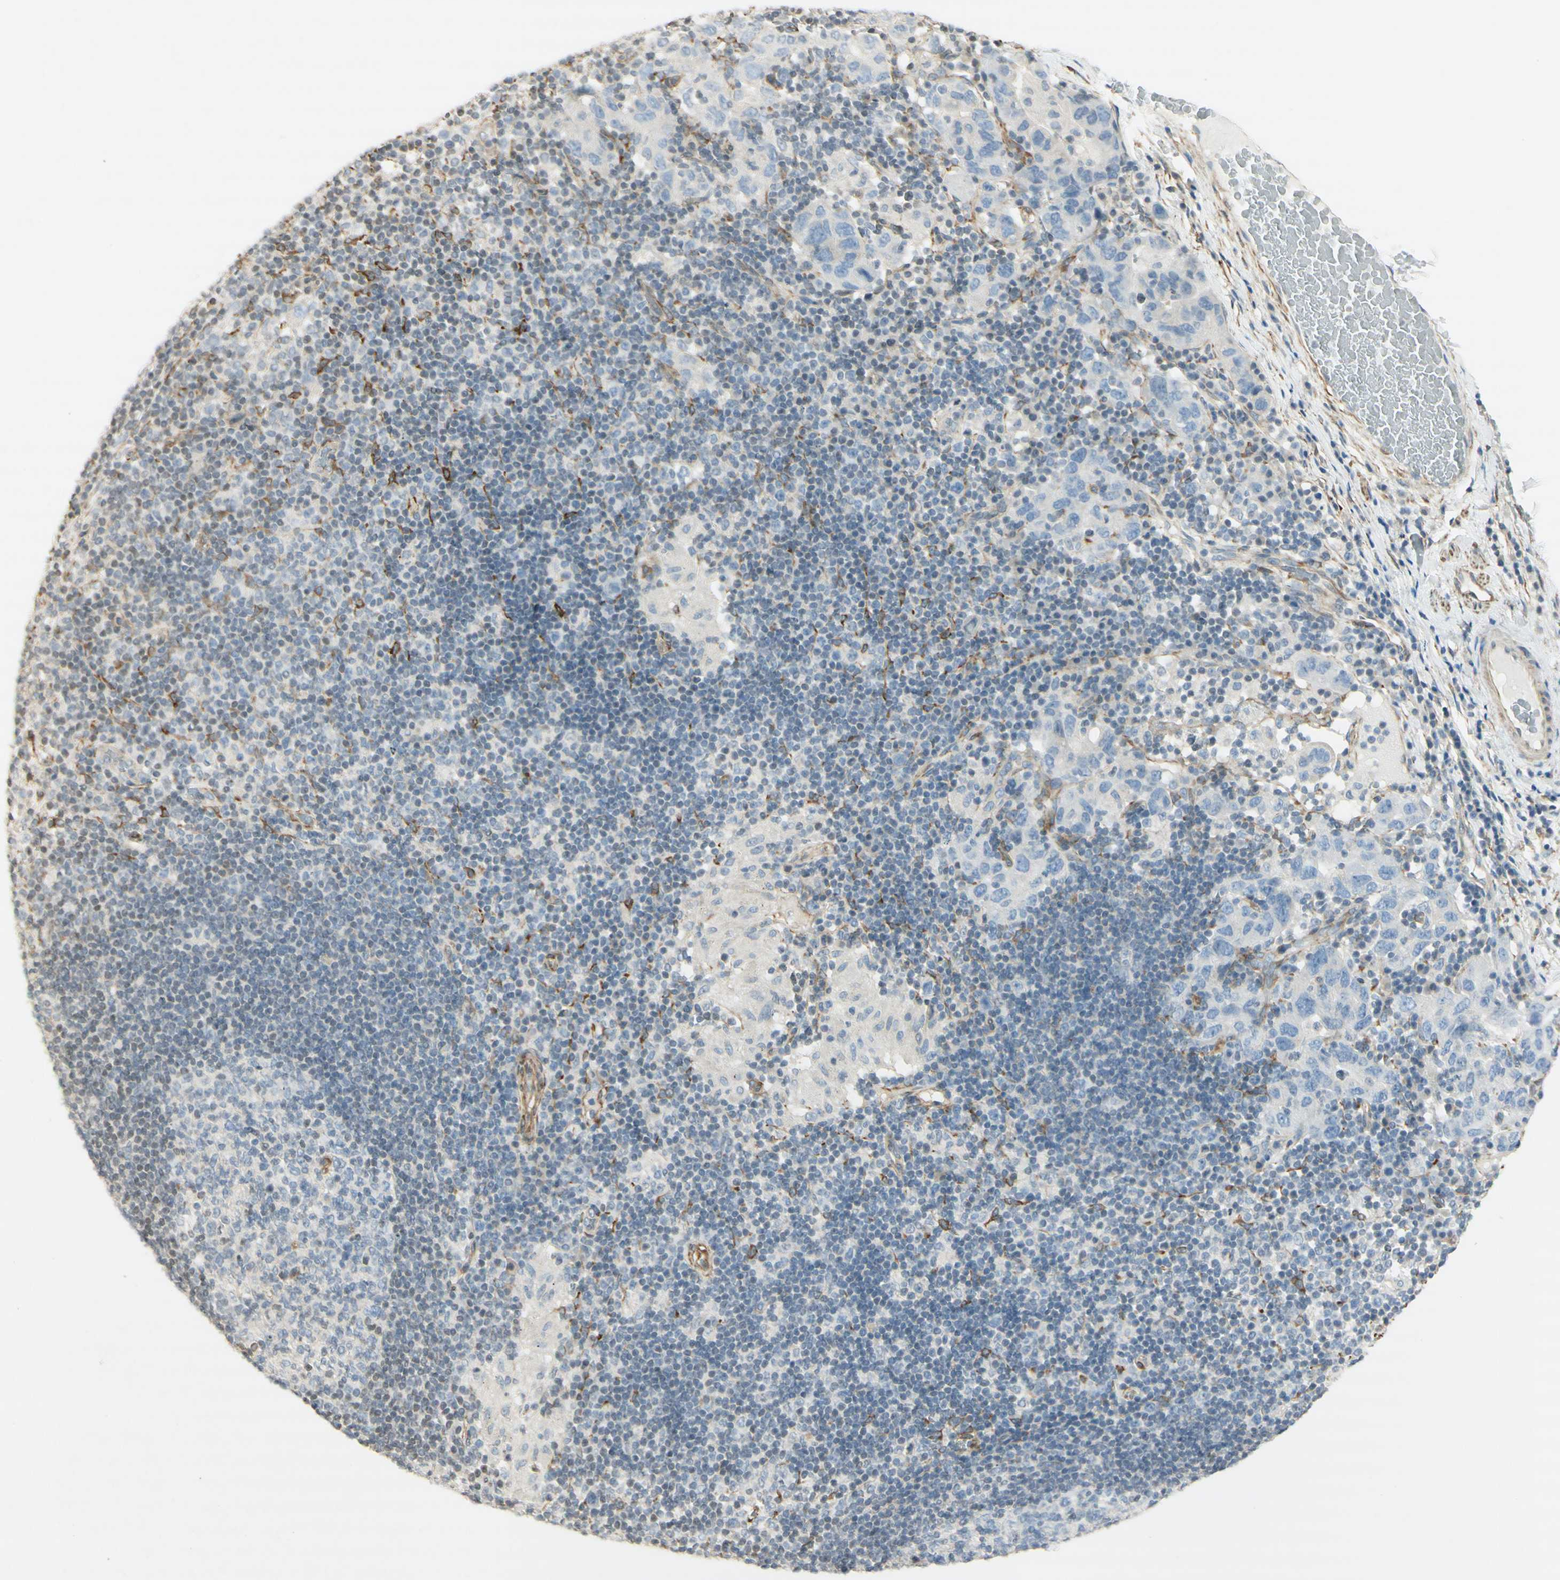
{"staining": {"intensity": "negative", "quantity": "none", "location": "none"}, "tissue": "adipose tissue", "cell_type": "Adipocytes", "image_type": "normal", "snomed": [{"axis": "morphology", "description": "Normal tissue, NOS"}, {"axis": "morphology", "description": "Adenocarcinoma, NOS"}, {"axis": "topography", "description": "Esophagus"}], "caption": "Protein analysis of benign adipose tissue displays no significant positivity in adipocytes.", "gene": "MAP1B", "patient": {"sex": "male", "age": 62}}